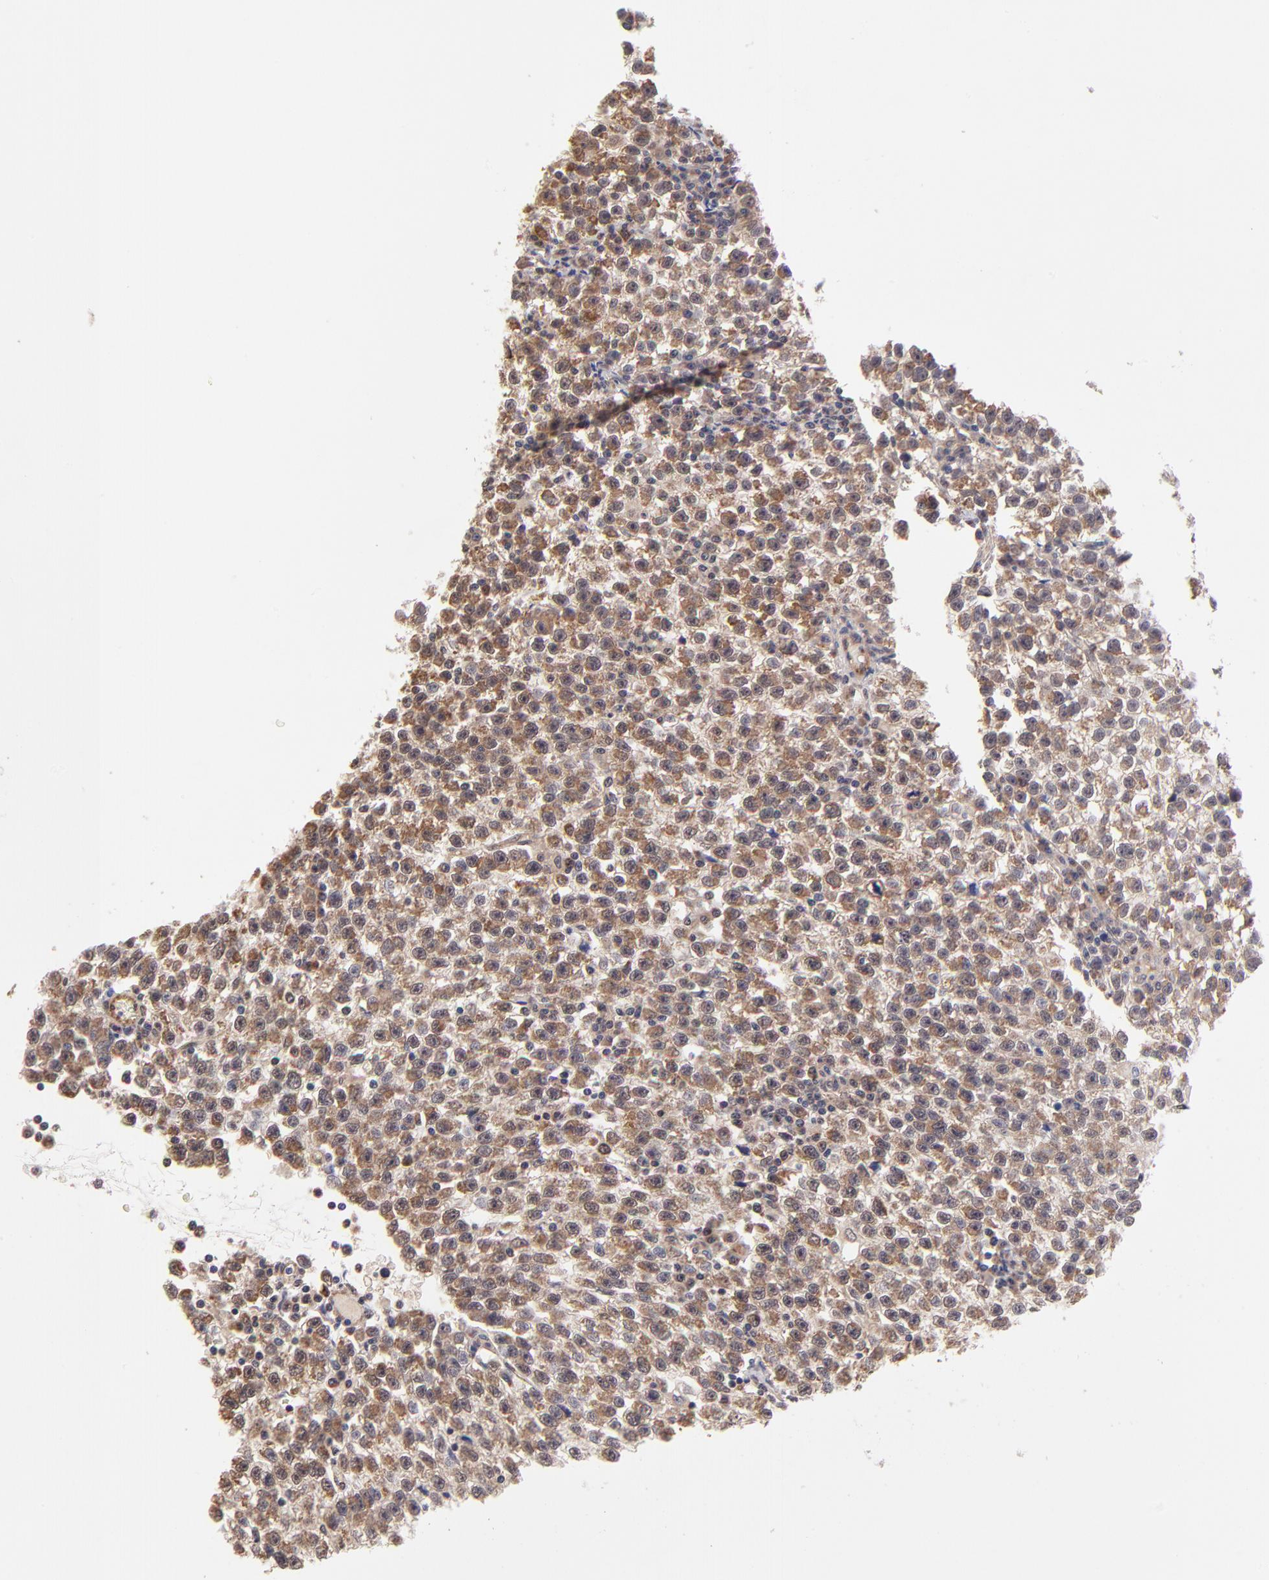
{"staining": {"intensity": "strong", "quantity": ">75%", "location": "cytoplasmic/membranous"}, "tissue": "testis cancer", "cell_type": "Tumor cells", "image_type": "cancer", "snomed": [{"axis": "morphology", "description": "Seminoma, NOS"}, {"axis": "topography", "description": "Testis"}], "caption": "Tumor cells demonstrate high levels of strong cytoplasmic/membranous staining in approximately >75% of cells in human testis cancer.", "gene": "UBE2H", "patient": {"sex": "male", "age": 35}}